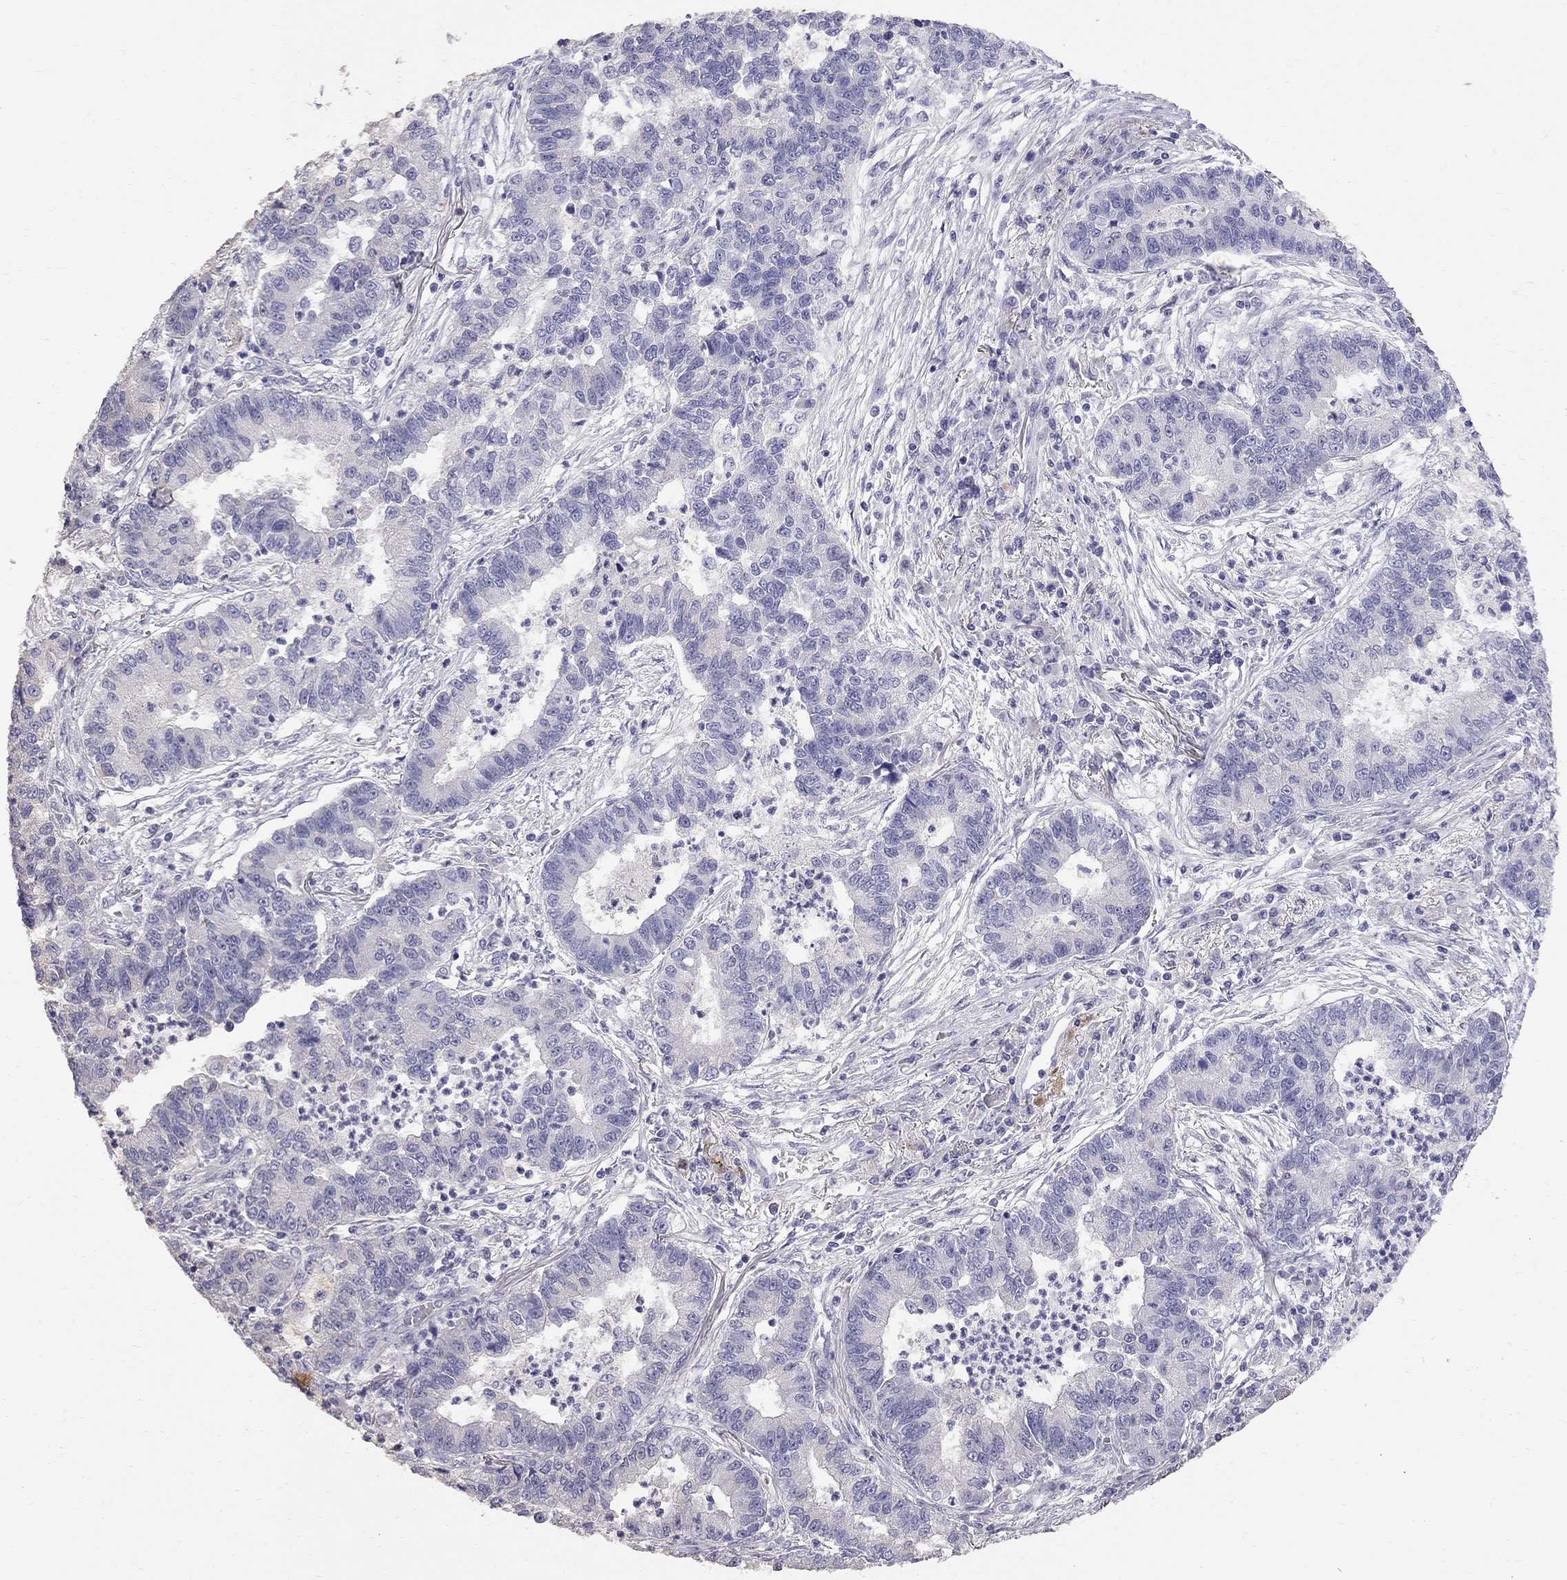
{"staining": {"intensity": "negative", "quantity": "none", "location": "none"}, "tissue": "lung cancer", "cell_type": "Tumor cells", "image_type": "cancer", "snomed": [{"axis": "morphology", "description": "Adenocarcinoma, NOS"}, {"axis": "topography", "description": "Lung"}], "caption": "IHC of adenocarcinoma (lung) shows no staining in tumor cells. (DAB immunohistochemistry visualized using brightfield microscopy, high magnification).", "gene": "CFAP91", "patient": {"sex": "female", "age": 57}}